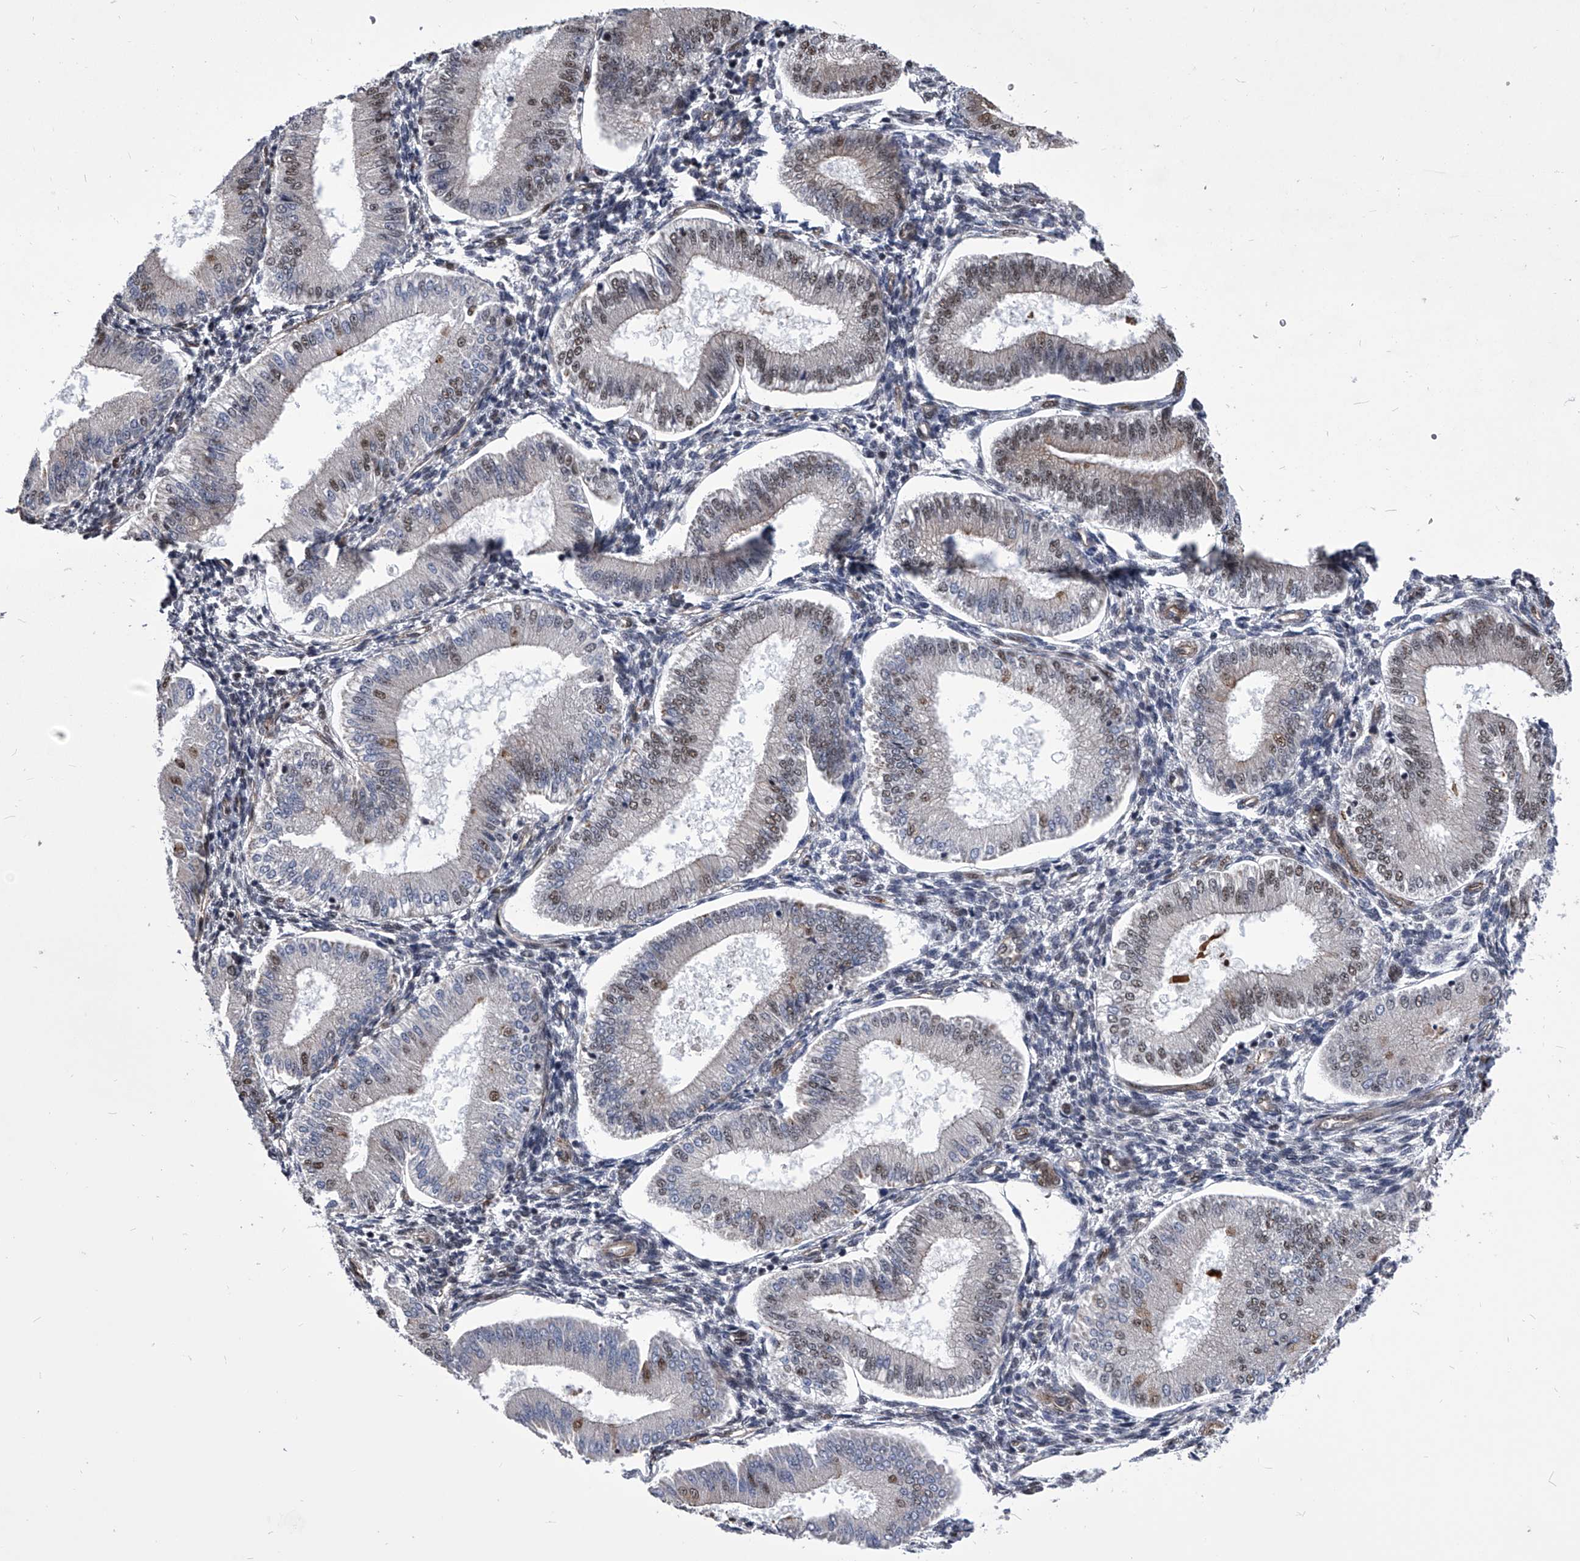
{"staining": {"intensity": "weak", "quantity": "<25%", "location": "nuclear"}, "tissue": "endometrium", "cell_type": "Cells in endometrial stroma", "image_type": "normal", "snomed": [{"axis": "morphology", "description": "Normal tissue, NOS"}, {"axis": "topography", "description": "Endometrium"}], "caption": "This is an immunohistochemistry photomicrograph of unremarkable endometrium. There is no staining in cells in endometrial stroma.", "gene": "ZNF76", "patient": {"sex": "female", "age": 39}}